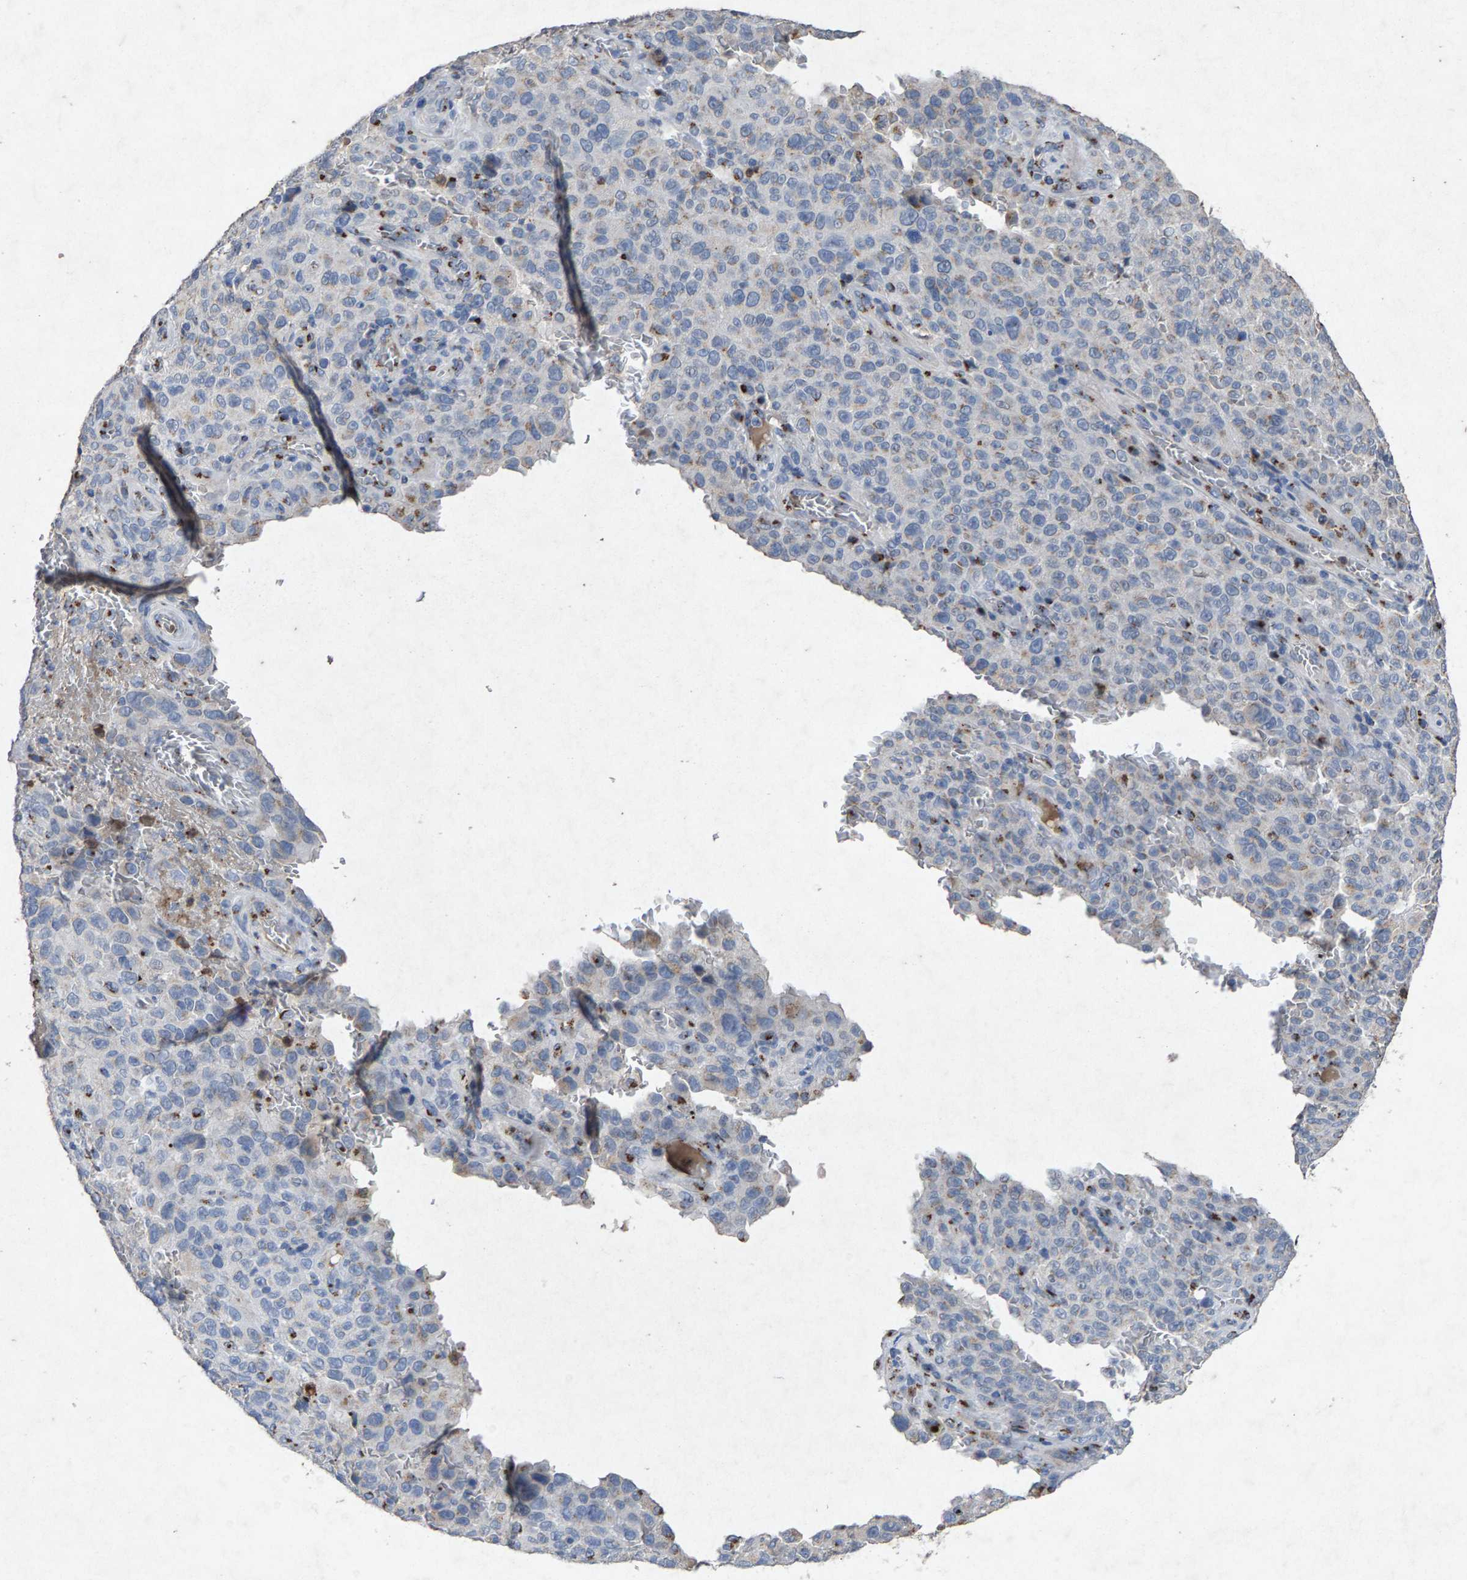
{"staining": {"intensity": "moderate", "quantity": "<25%", "location": "cytoplasmic/membranous"}, "tissue": "melanoma", "cell_type": "Tumor cells", "image_type": "cancer", "snomed": [{"axis": "morphology", "description": "Malignant melanoma, NOS"}, {"axis": "topography", "description": "Skin"}], "caption": "An immunohistochemistry (IHC) image of neoplastic tissue is shown. Protein staining in brown labels moderate cytoplasmic/membranous positivity in melanoma within tumor cells.", "gene": "MAN2A1", "patient": {"sex": "female", "age": 82}}